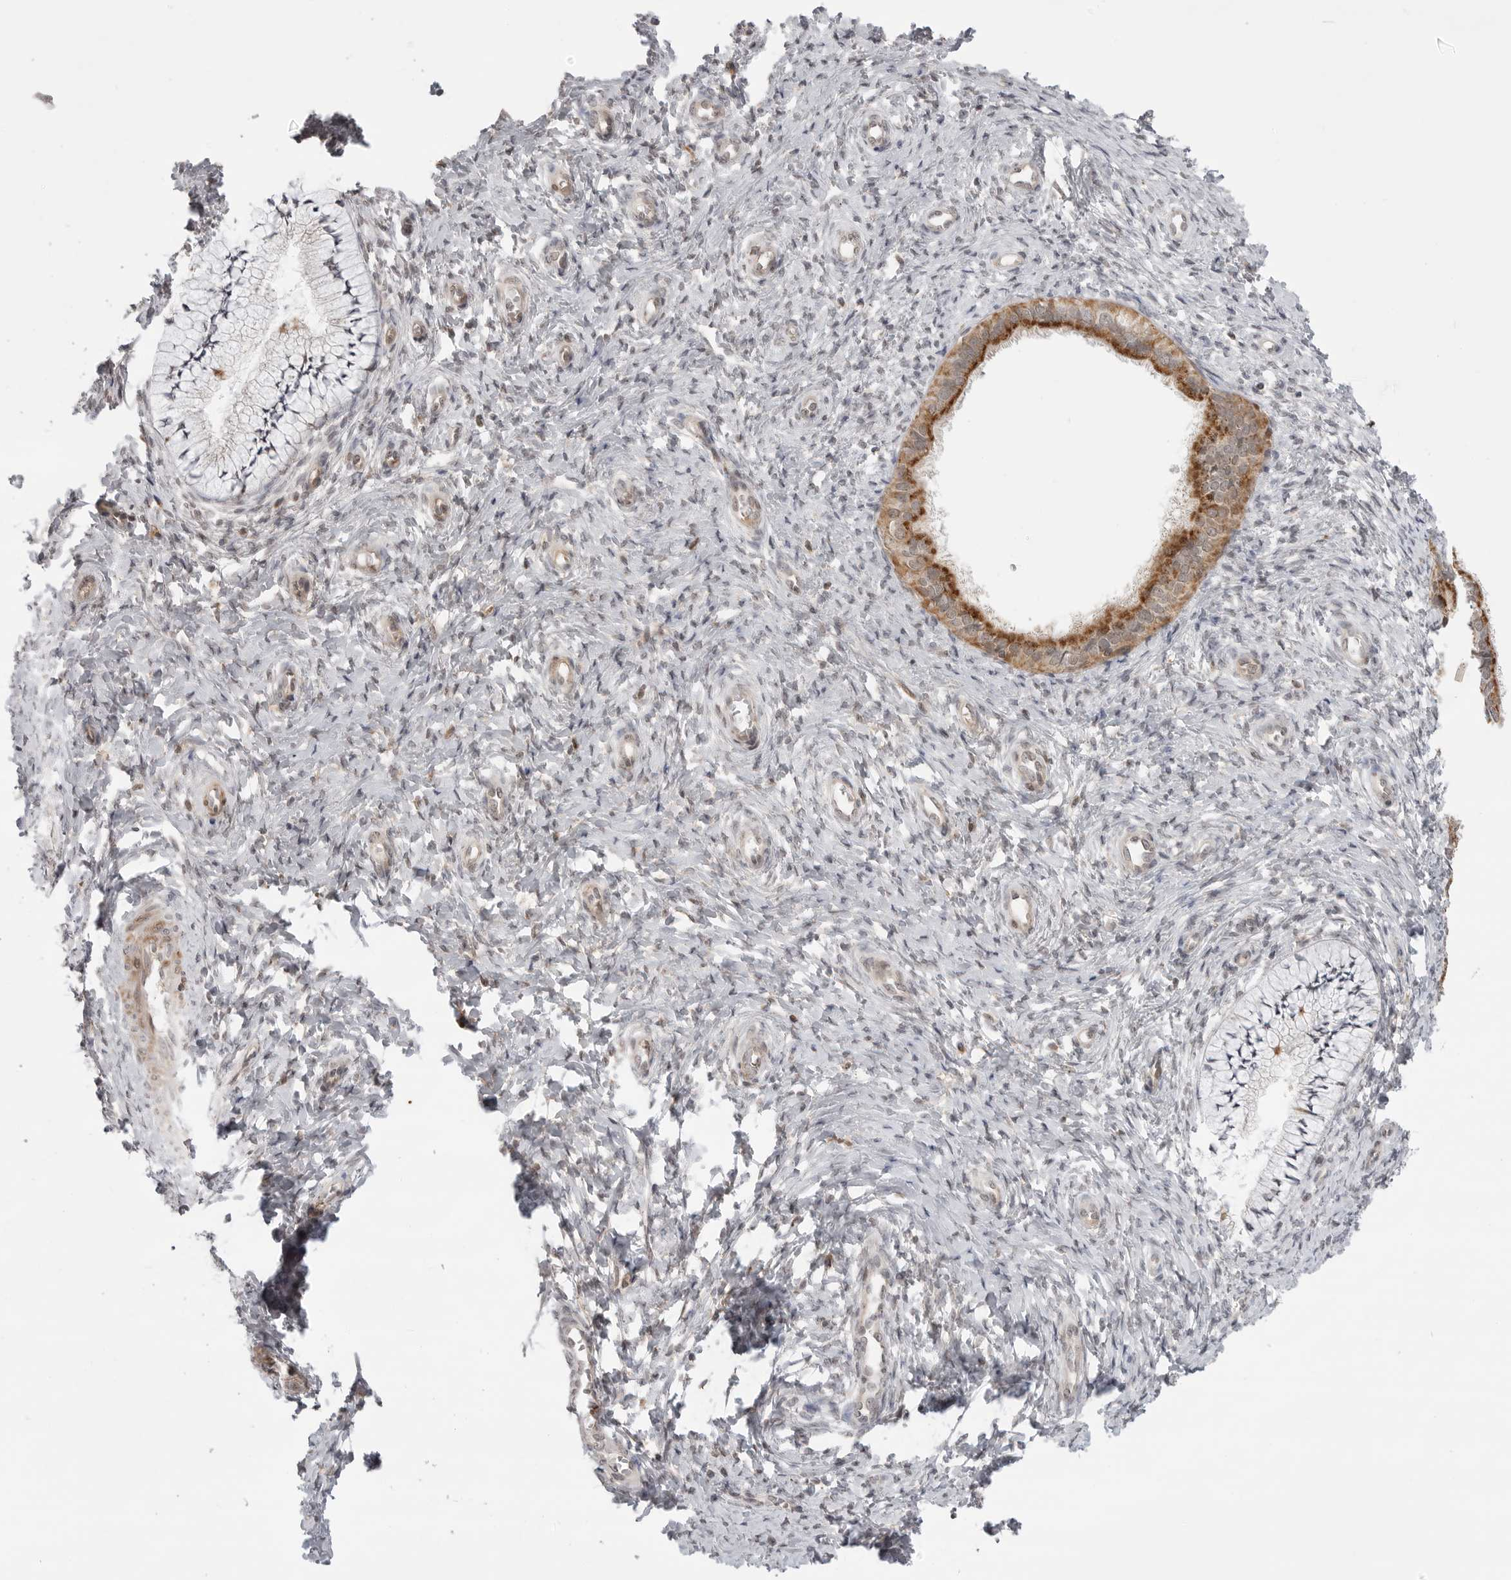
{"staining": {"intensity": "moderate", "quantity": "25%-75%", "location": "cytoplasmic/membranous"}, "tissue": "cervix", "cell_type": "Glandular cells", "image_type": "normal", "snomed": [{"axis": "morphology", "description": "Normal tissue, NOS"}, {"axis": "topography", "description": "Cervix"}], "caption": "About 25%-75% of glandular cells in normal cervix display moderate cytoplasmic/membranous protein positivity as visualized by brown immunohistochemical staining.", "gene": "KALRN", "patient": {"sex": "female", "age": 36}}